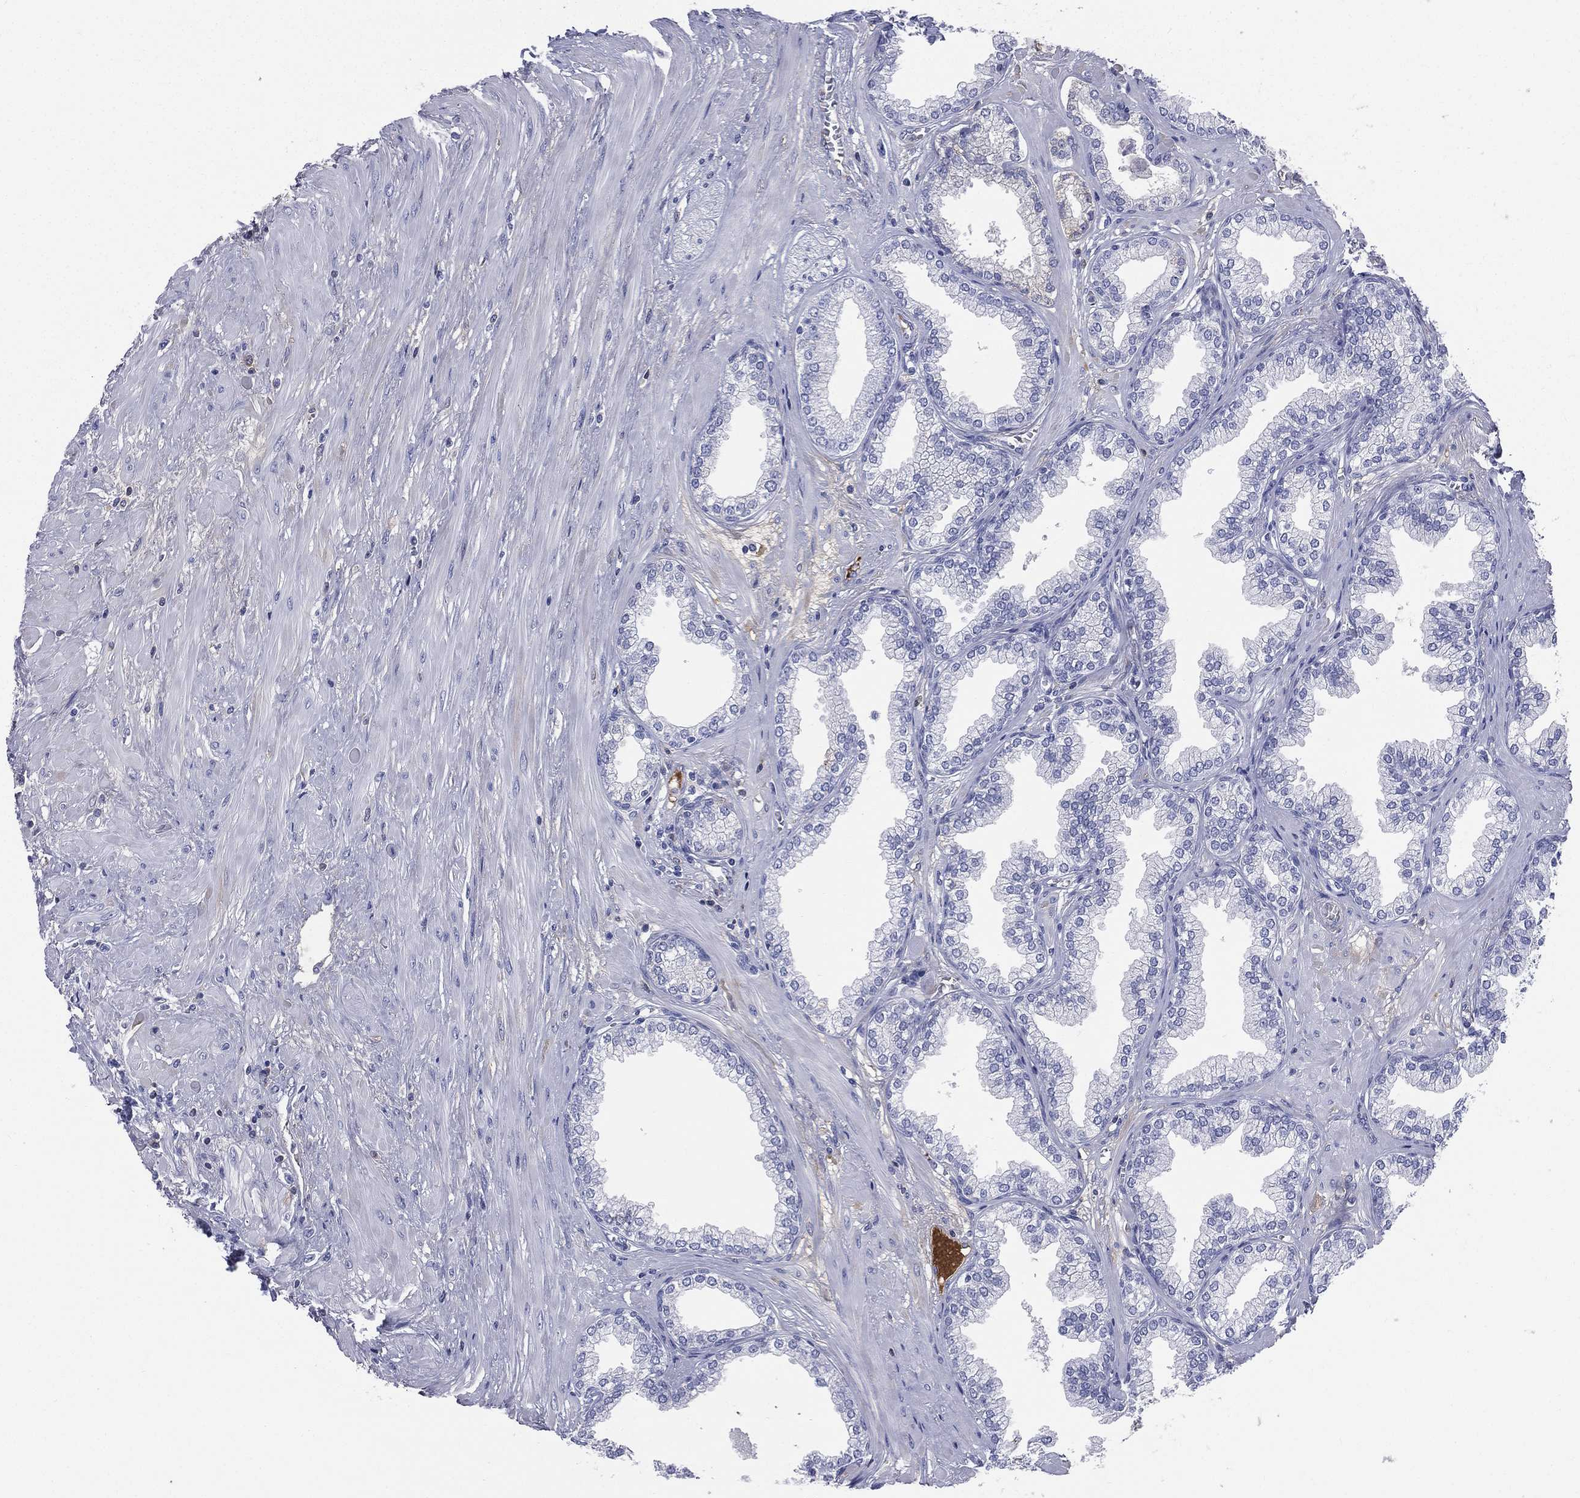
{"staining": {"intensity": "negative", "quantity": "none", "location": "none"}, "tissue": "prostate", "cell_type": "Glandular cells", "image_type": "normal", "snomed": [{"axis": "morphology", "description": "Normal tissue, NOS"}, {"axis": "topography", "description": "Prostate"}], "caption": "Immunohistochemistry (IHC) micrograph of benign prostate: human prostate stained with DAB exhibits no significant protein staining in glandular cells. (DAB immunohistochemistry with hematoxylin counter stain).", "gene": "HP", "patient": {"sex": "male", "age": 64}}